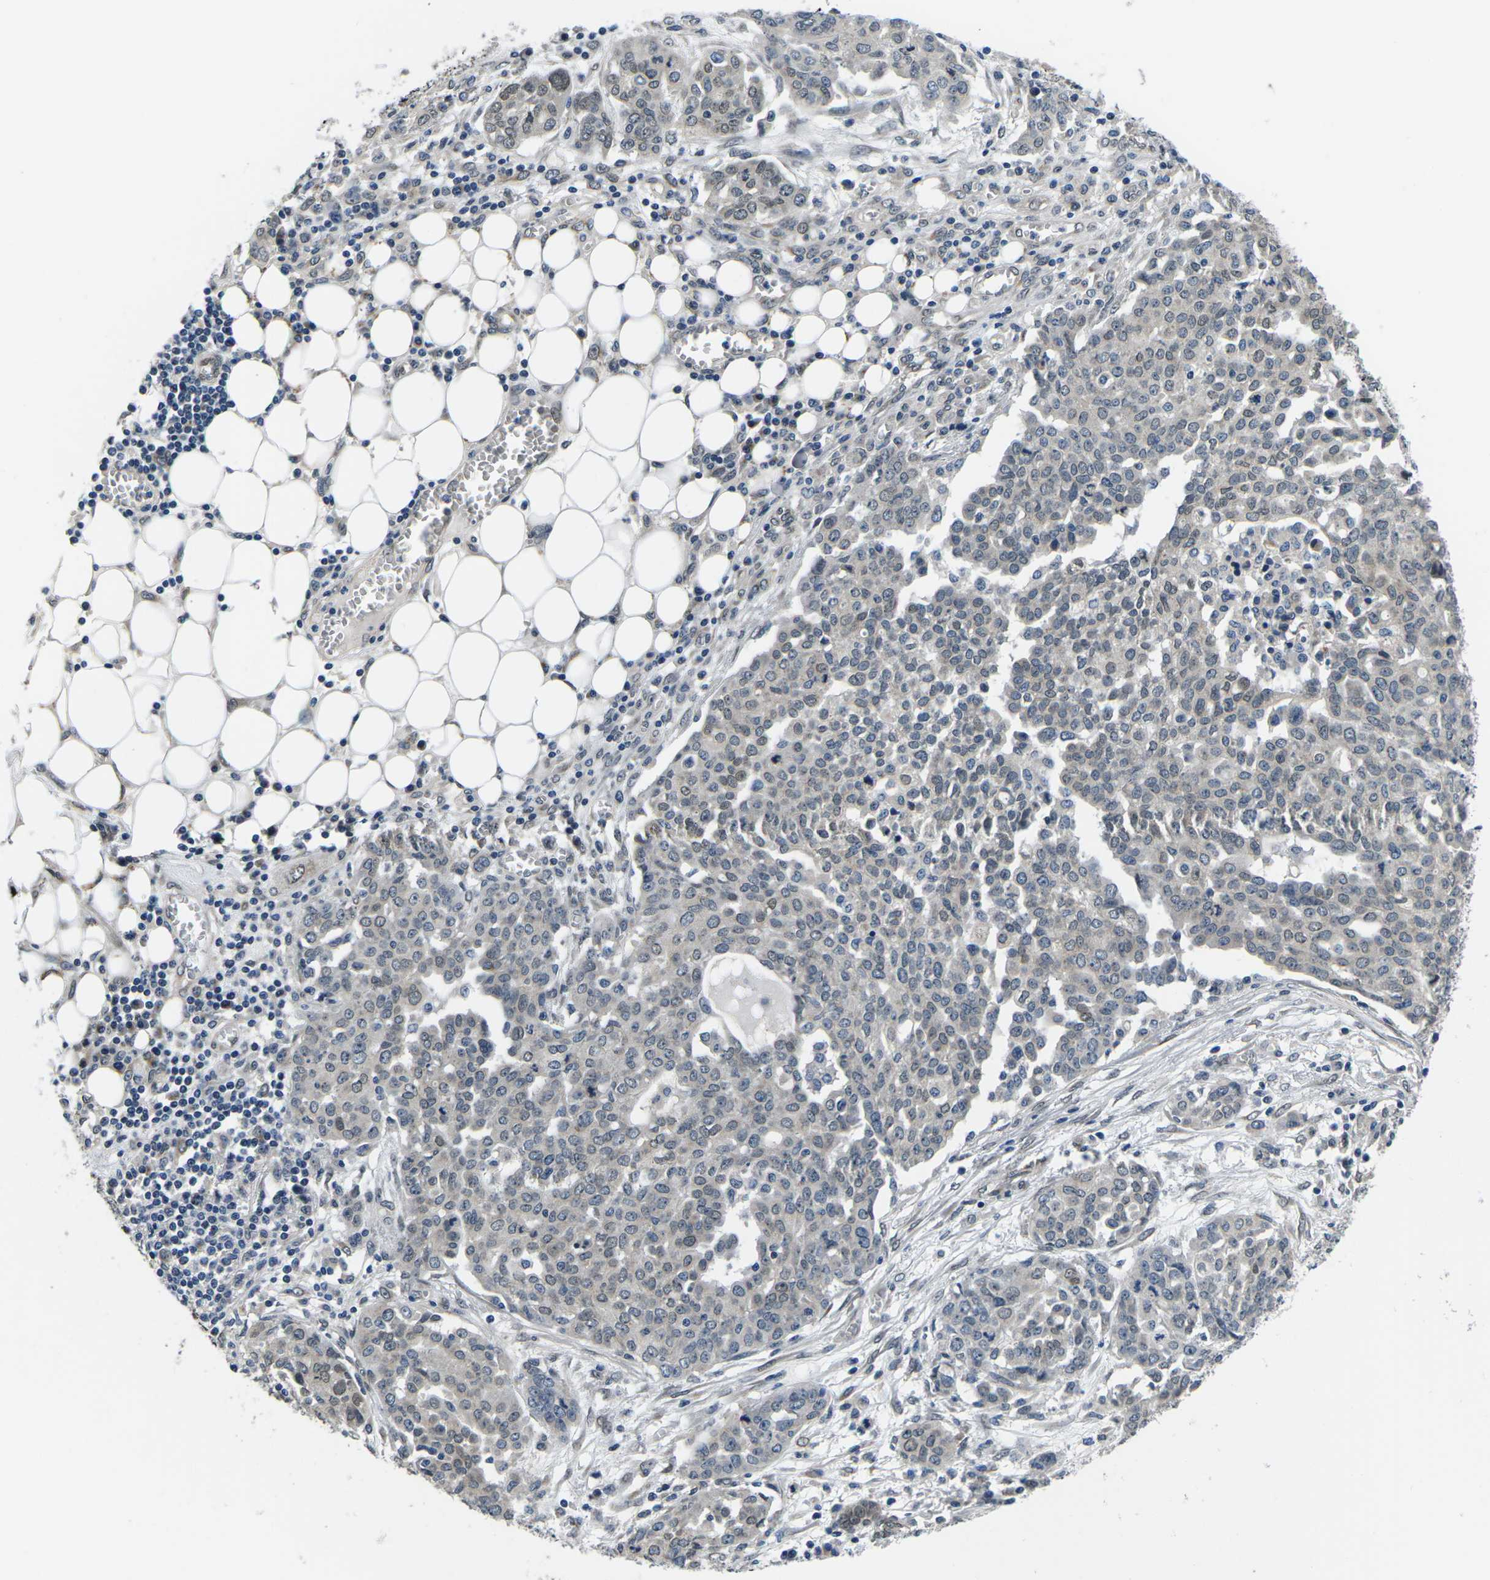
{"staining": {"intensity": "weak", "quantity": "<25%", "location": "nuclear"}, "tissue": "ovarian cancer", "cell_type": "Tumor cells", "image_type": "cancer", "snomed": [{"axis": "morphology", "description": "Cystadenocarcinoma, serous, NOS"}, {"axis": "topography", "description": "Soft tissue"}, {"axis": "topography", "description": "Ovary"}], "caption": "This is an immunohistochemistry photomicrograph of human serous cystadenocarcinoma (ovarian). There is no staining in tumor cells.", "gene": "SNX10", "patient": {"sex": "female", "age": 57}}